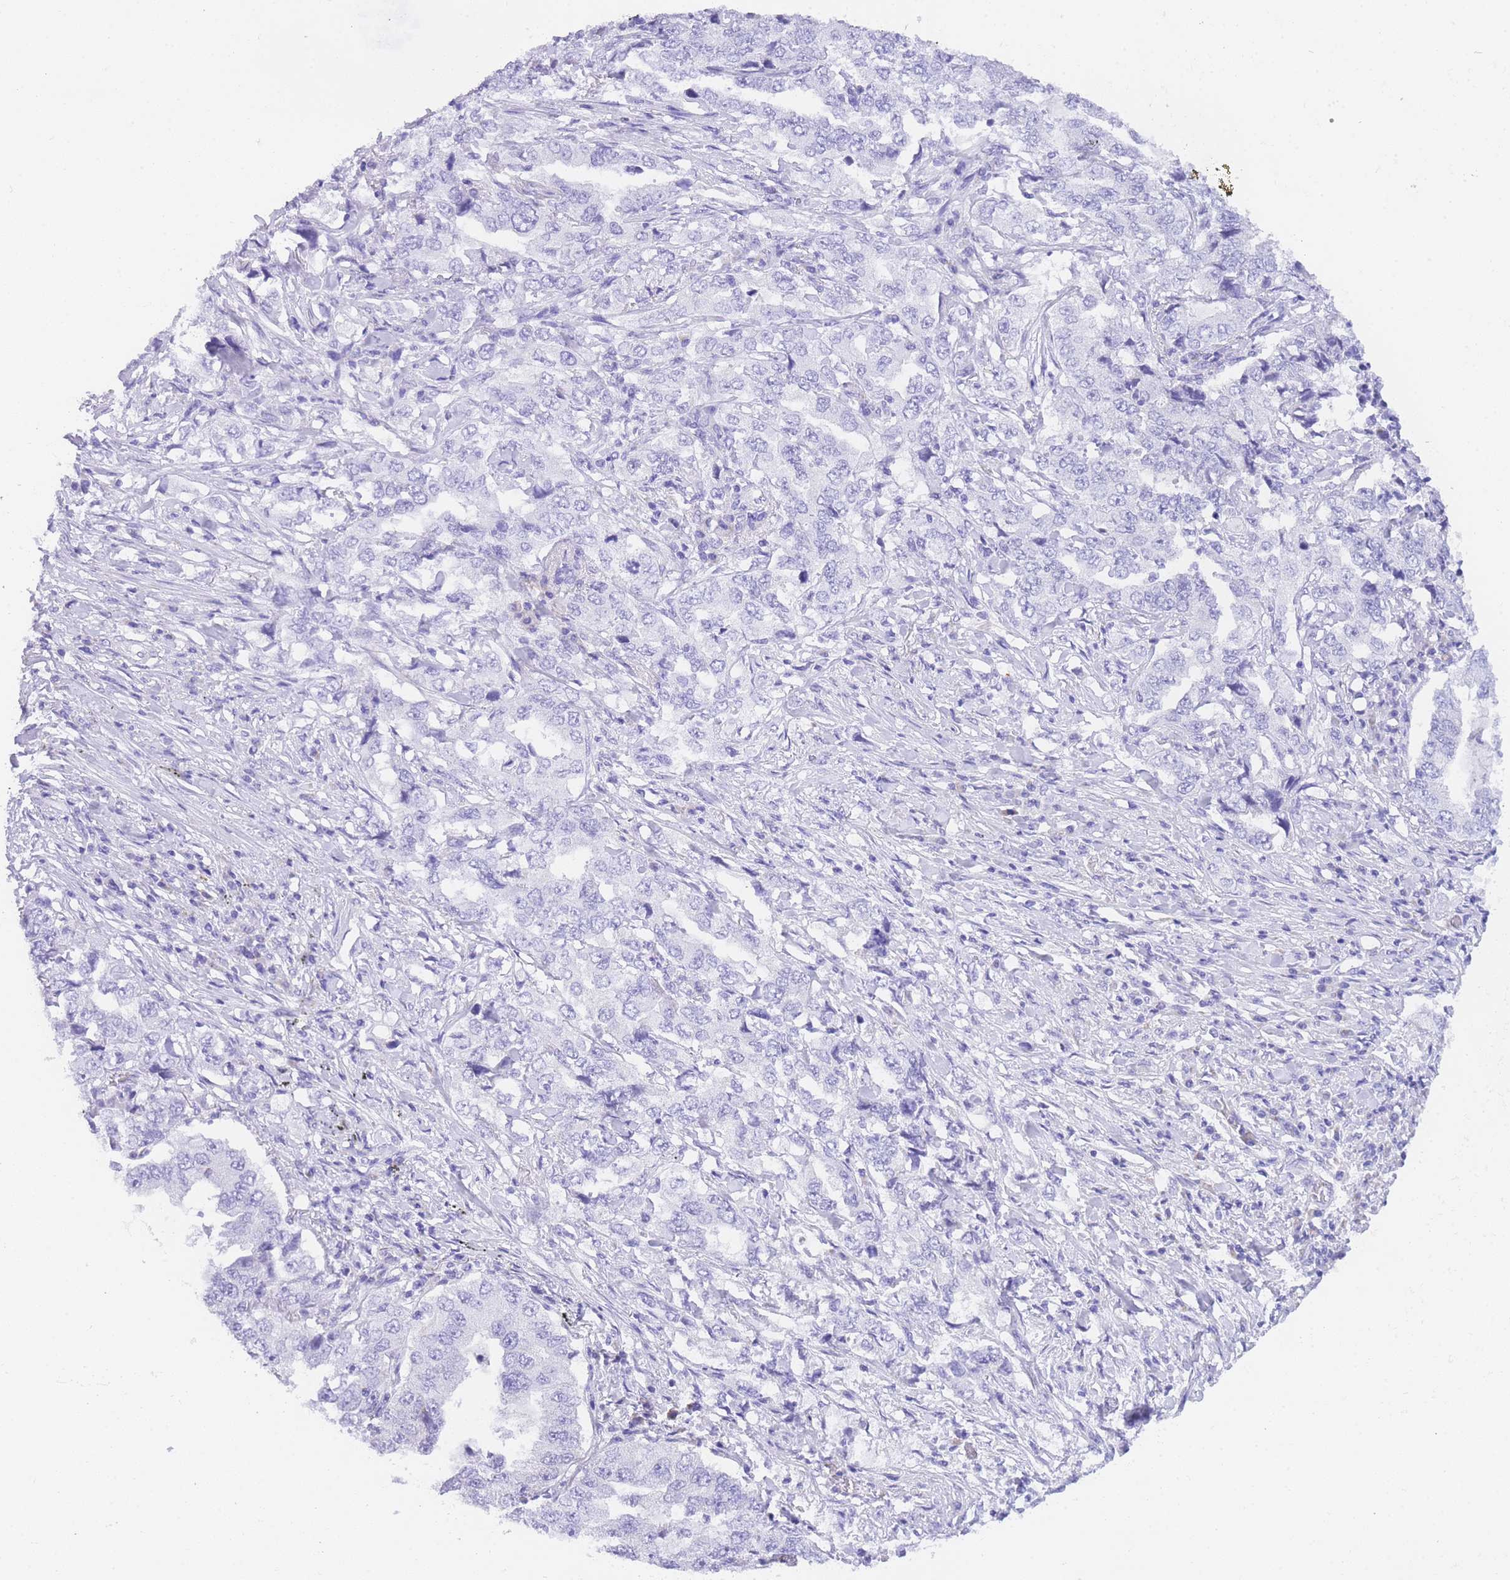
{"staining": {"intensity": "negative", "quantity": "none", "location": "none"}, "tissue": "lung cancer", "cell_type": "Tumor cells", "image_type": "cancer", "snomed": [{"axis": "morphology", "description": "Adenocarcinoma, NOS"}, {"axis": "topography", "description": "Lung"}], "caption": "Lung cancer (adenocarcinoma) stained for a protein using immunohistochemistry shows no staining tumor cells.", "gene": "NKD2", "patient": {"sex": "female", "age": 51}}